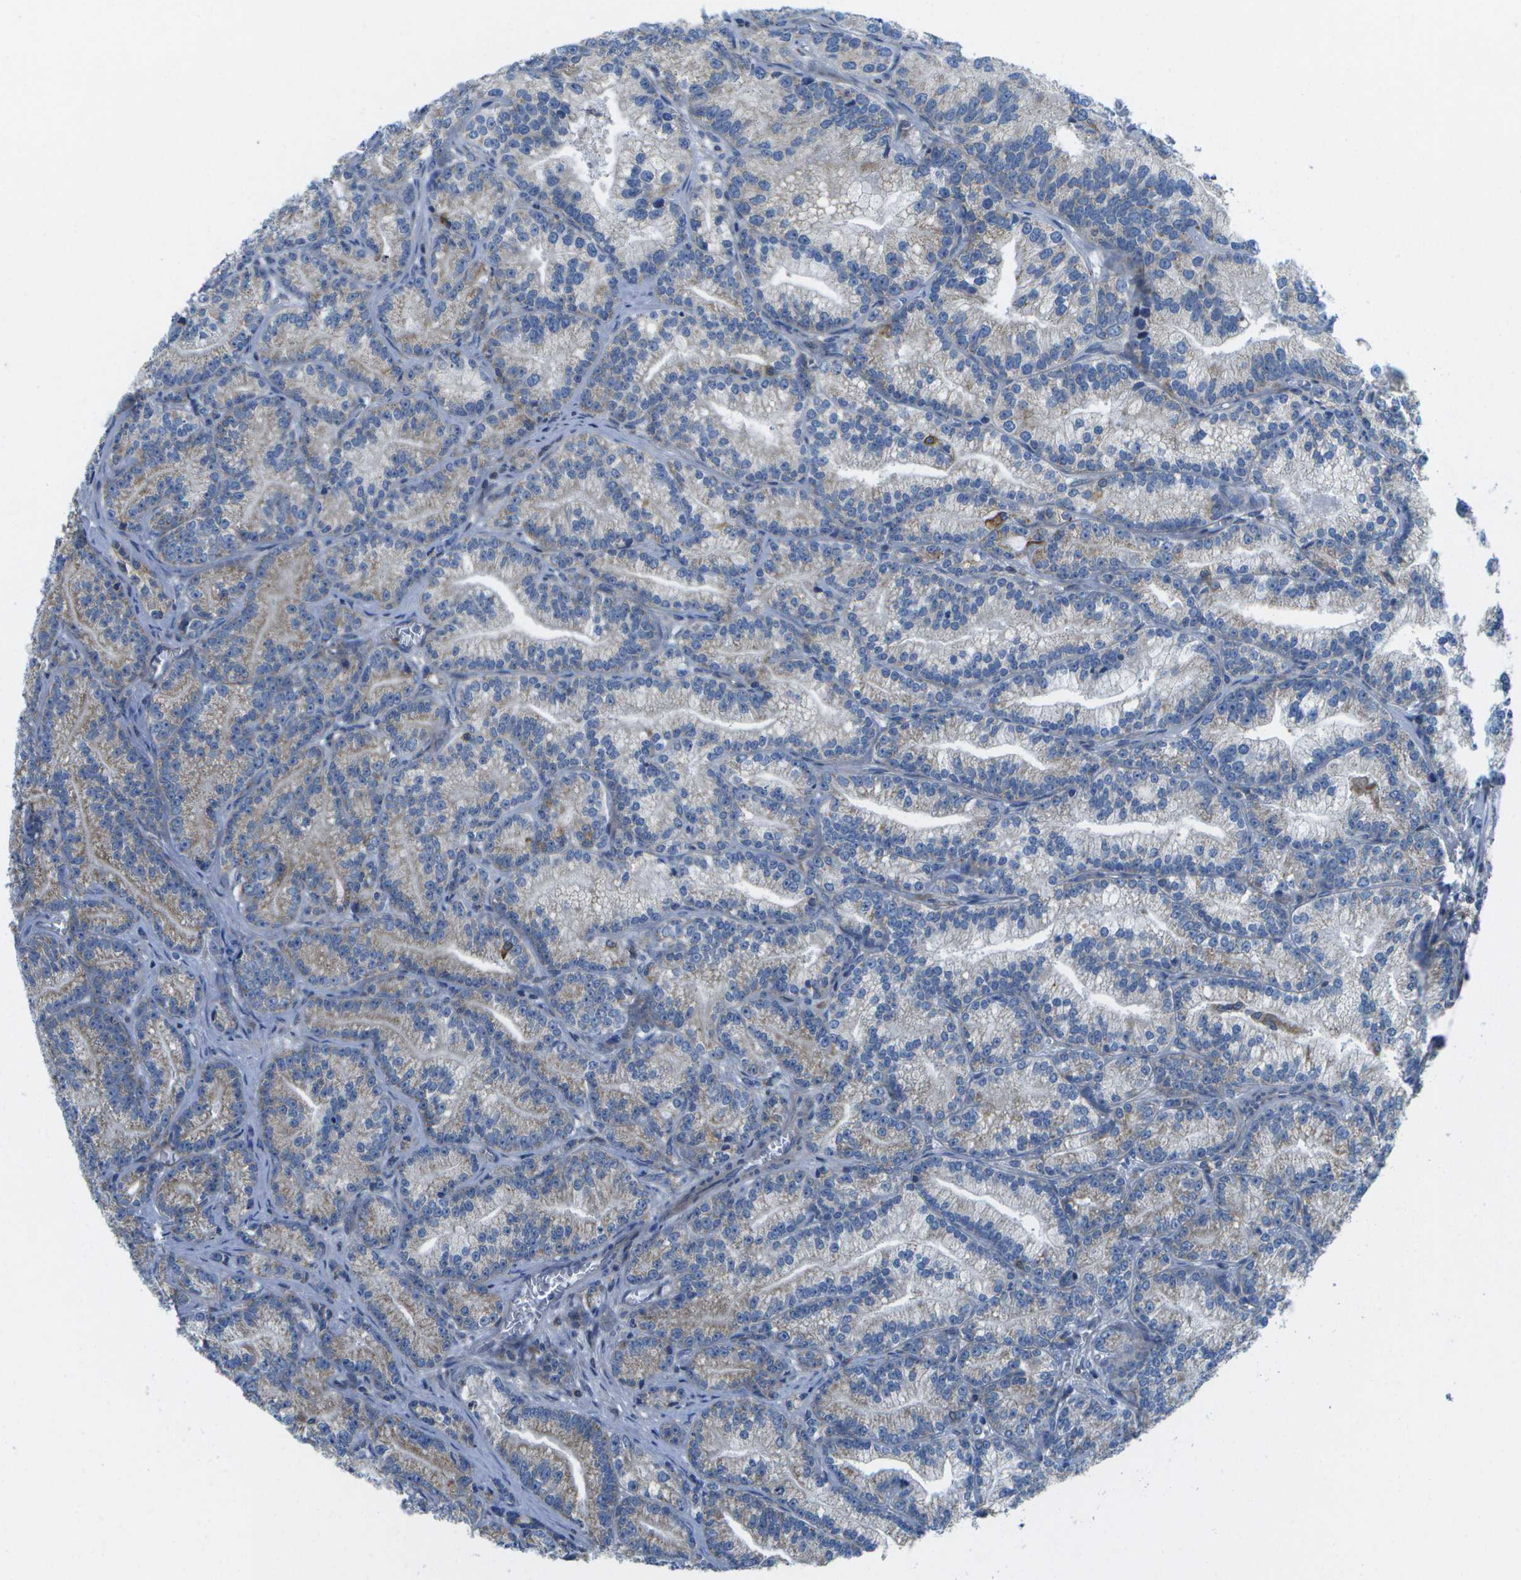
{"staining": {"intensity": "weak", "quantity": "<25%", "location": "cytoplasmic/membranous"}, "tissue": "prostate cancer", "cell_type": "Tumor cells", "image_type": "cancer", "snomed": [{"axis": "morphology", "description": "Adenocarcinoma, Low grade"}, {"axis": "topography", "description": "Prostate"}], "caption": "Protein analysis of prostate low-grade adenocarcinoma exhibits no significant positivity in tumor cells. (IHC, brightfield microscopy, high magnification).", "gene": "GDF5", "patient": {"sex": "male", "age": 89}}